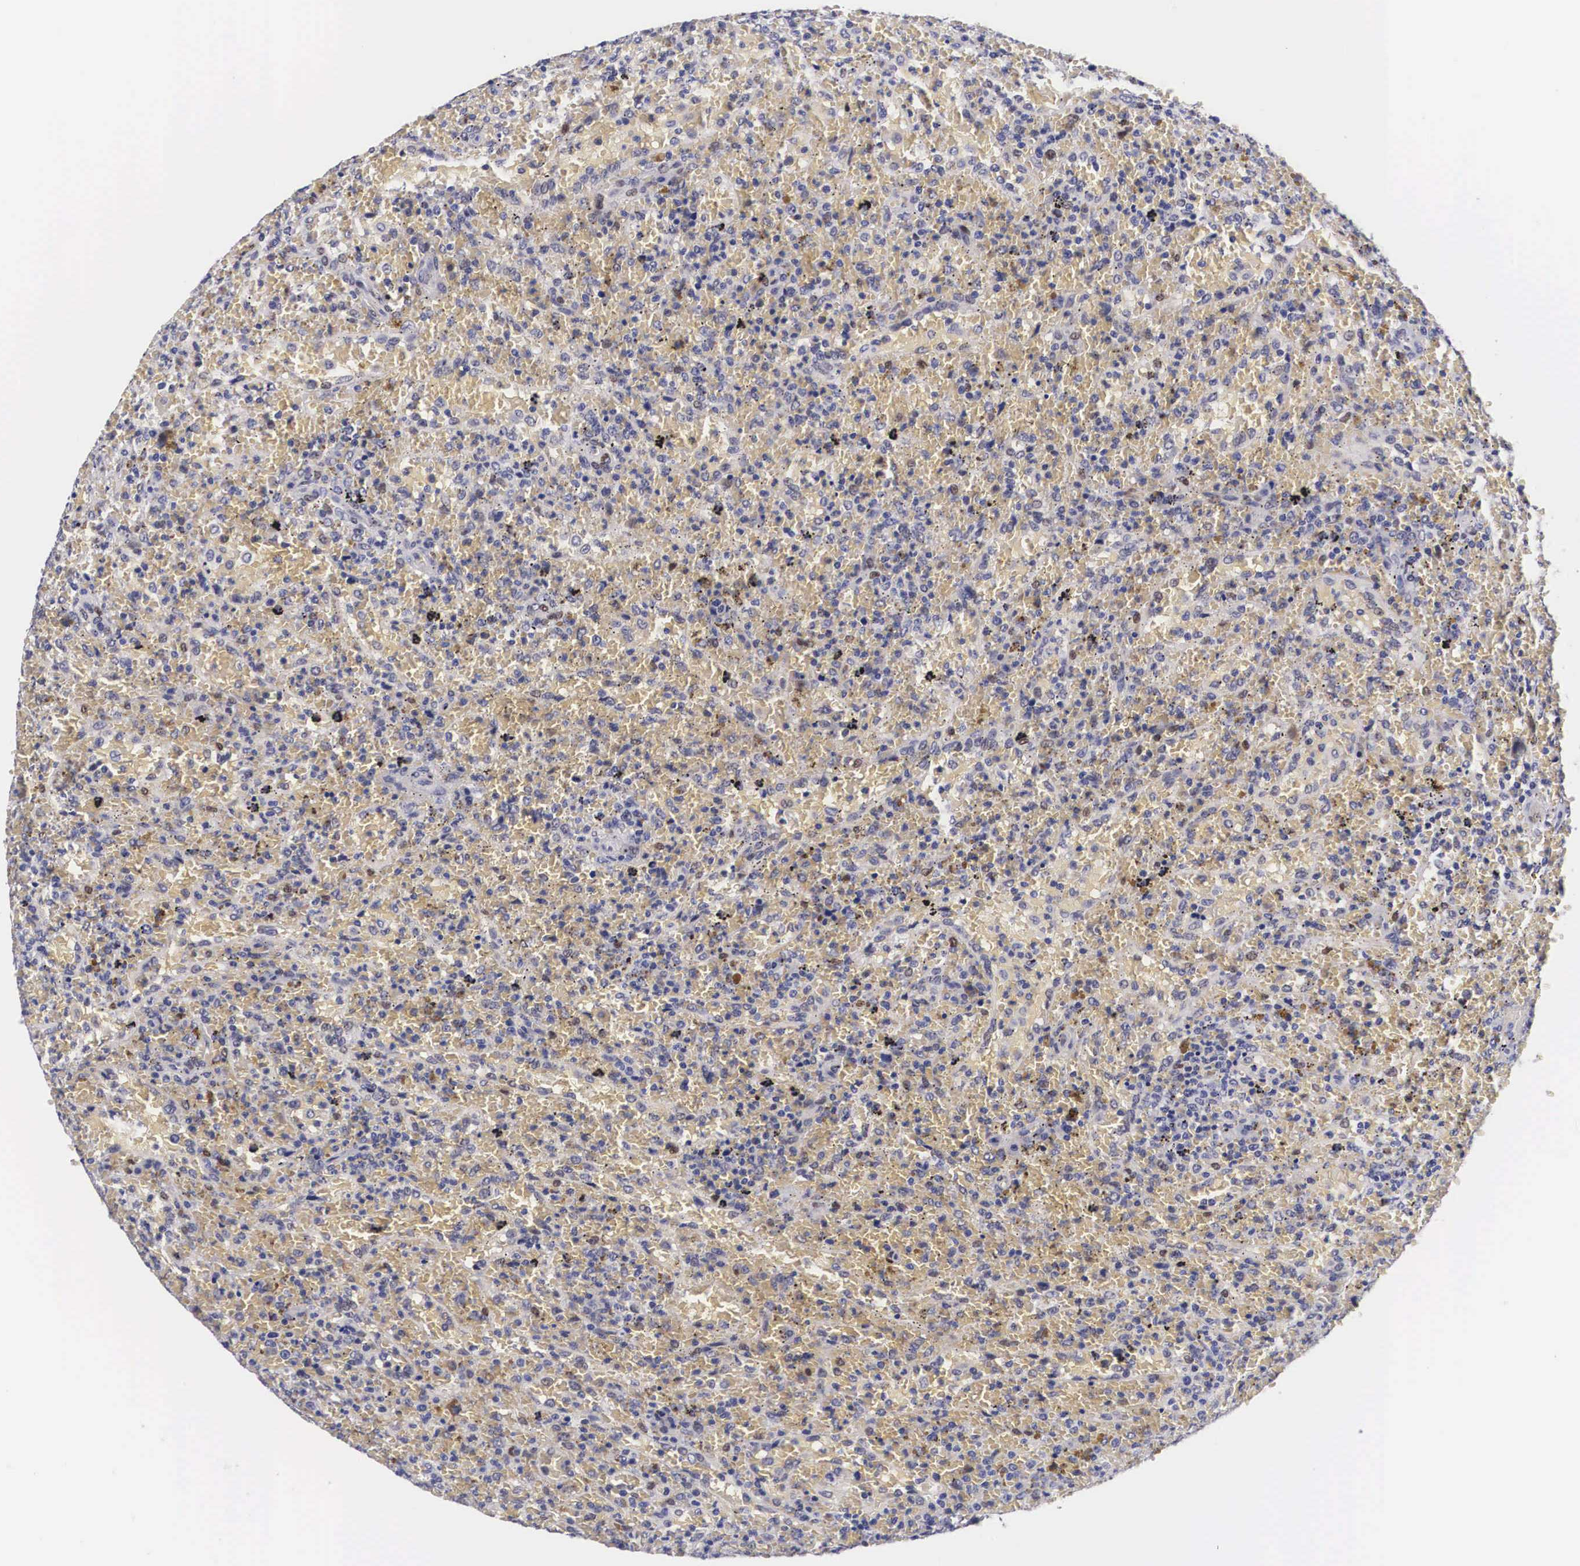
{"staining": {"intensity": "negative", "quantity": "none", "location": "none"}, "tissue": "lymphoma", "cell_type": "Tumor cells", "image_type": "cancer", "snomed": [{"axis": "morphology", "description": "Malignant lymphoma, non-Hodgkin's type, High grade"}, {"axis": "topography", "description": "Spleen"}, {"axis": "topography", "description": "Lymph node"}], "caption": "High power microscopy histopathology image of an IHC micrograph of lymphoma, revealing no significant expression in tumor cells.", "gene": "KHDRBS3", "patient": {"sex": "female", "age": 70}}